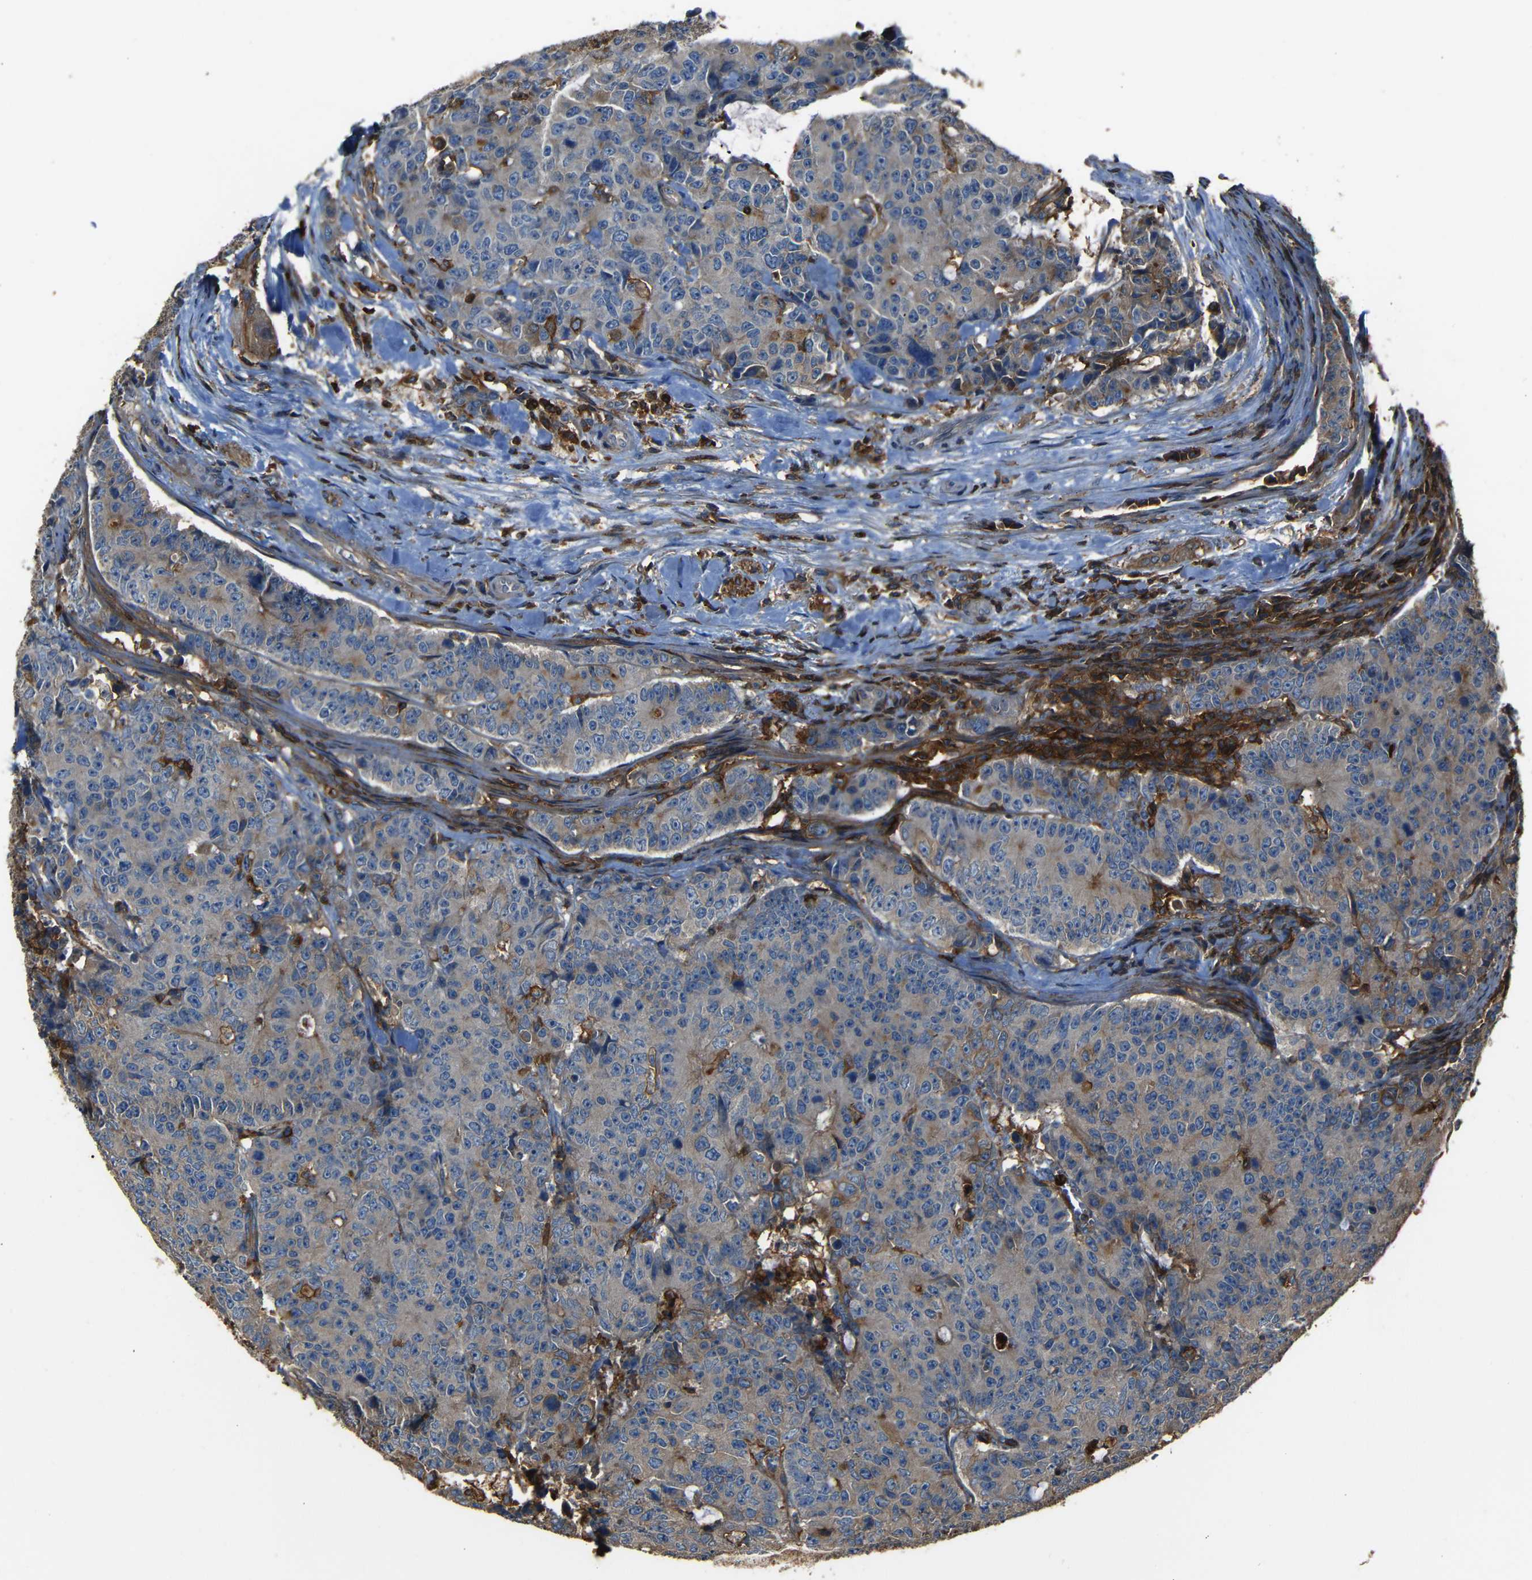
{"staining": {"intensity": "moderate", "quantity": "25%-75%", "location": "cytoplasmic/membranous"}, "tissue": "colorectal cancer", "cell_type": "Tumor cells", "image_type": "cancer", "snomed": [{"axis": "morphology", "description": "Adenocarcinoma, NOS"}, {"axis": "topography", "description": "Colon"}], "caption": "Immunohistochemistry (IHC) (DAB (3,3'-diaminobenzidine)) staining of colorectal cancer (adenocarcinoma) displays moderate cytoplasmic/membranous protein positivity in about 25%-75% of tumor cells. (DAB IHC, brown staining for protein, blue staining for nuclei).", "gene": "ADGRE5", "patient": {"sex": "female", "age": 86}}